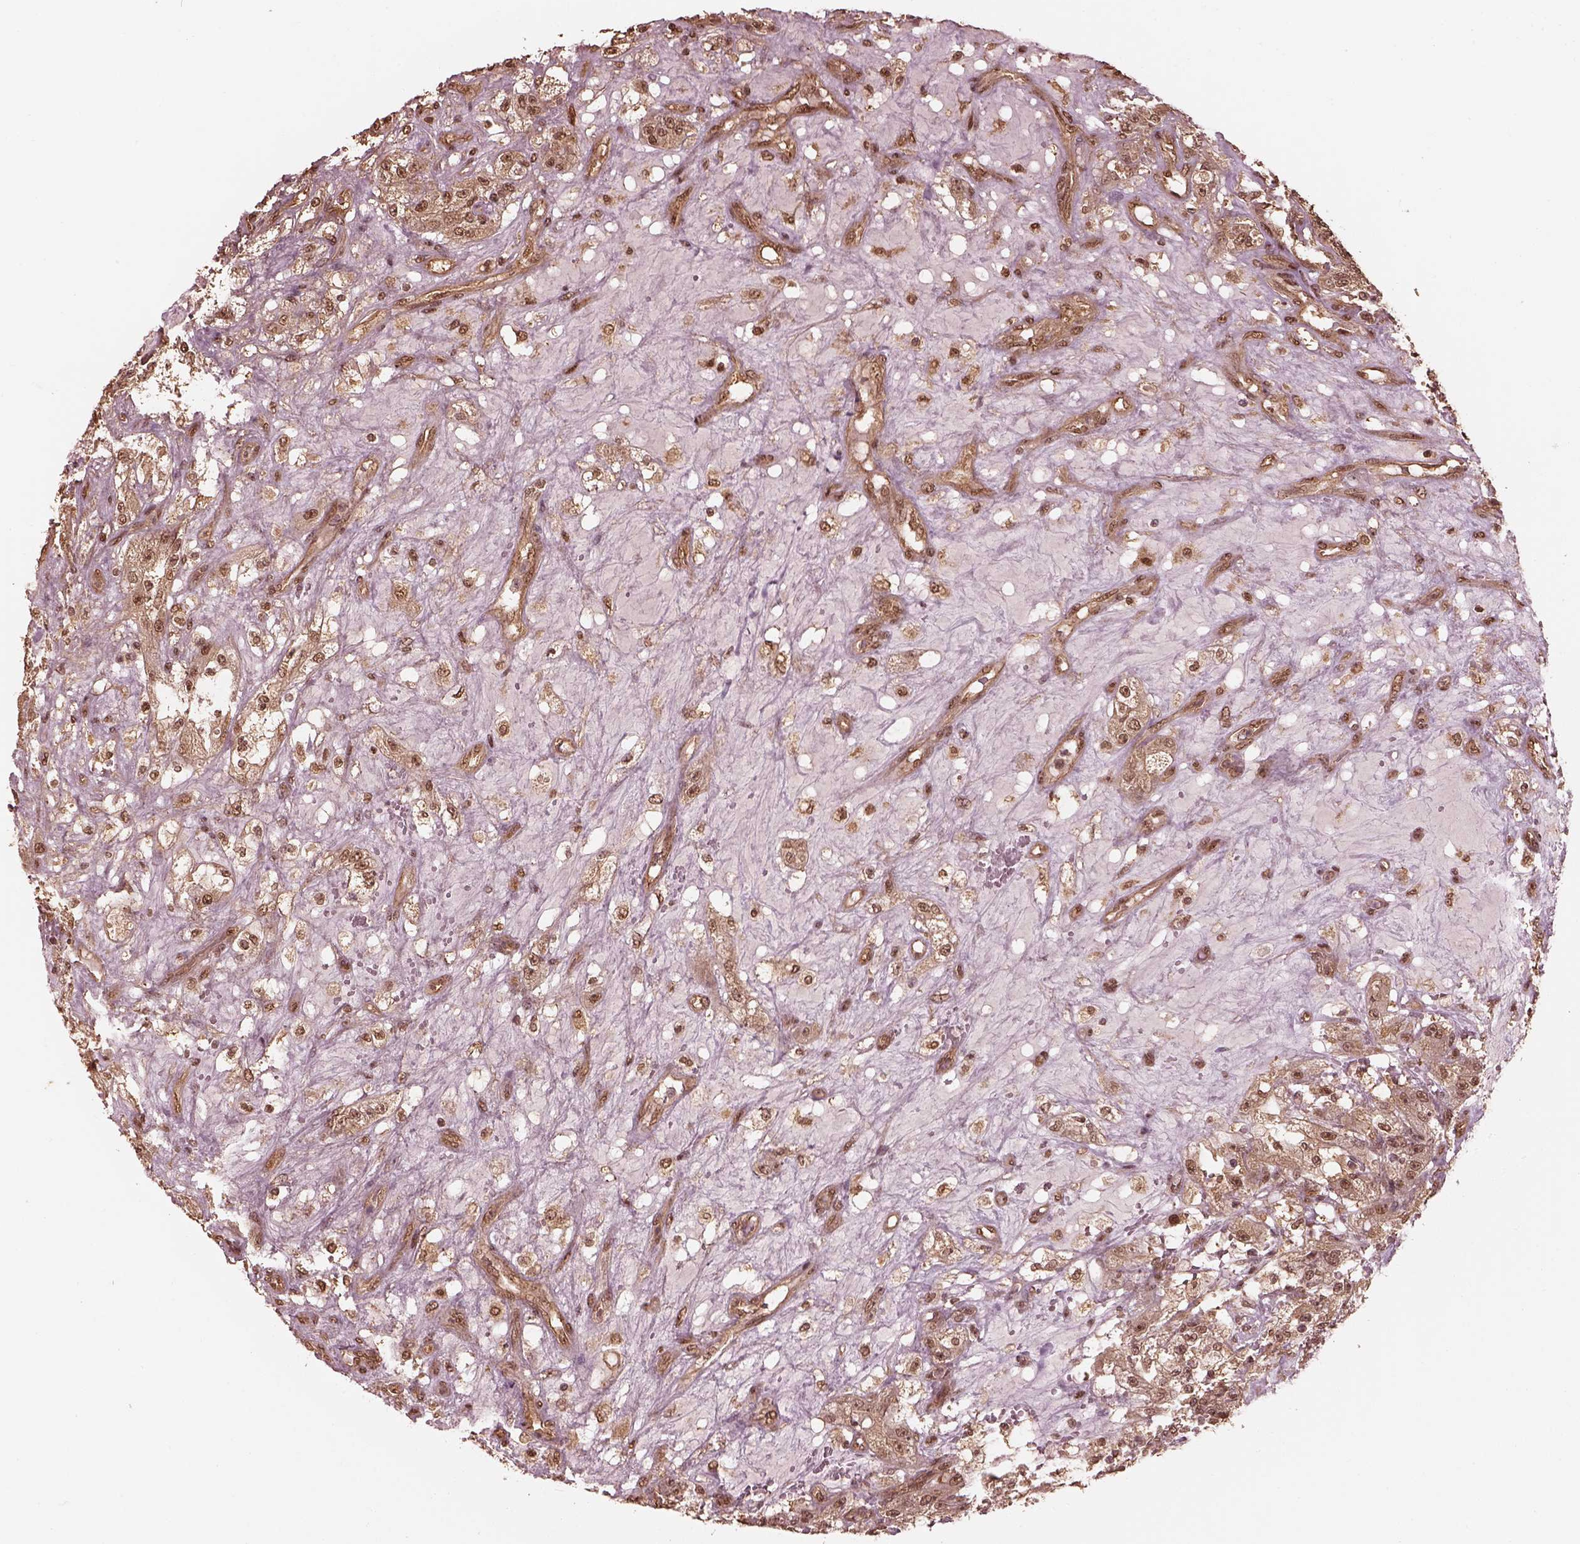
{"staining": {"intensity": "weak", "quantity": ">75%", "location": "cytoplasmic/membranous,nuclear"}, "tissue": "renal cancer", "cell_type": "Tumor cells", "image_type": "cancer", "snomed": [{"axis": "morphology", "description": "Adenocarcinoma, NOS"}, {"axis": "topography", "description": "Kidney"}], "caption": "Protein expression analysis of renal cancer reveals weak cytoplasmic/membranous and nuclear expression in about >75% of tumor cells.", "gene": "PSMC5", "patient": {"sex": "female", "age": 63}}